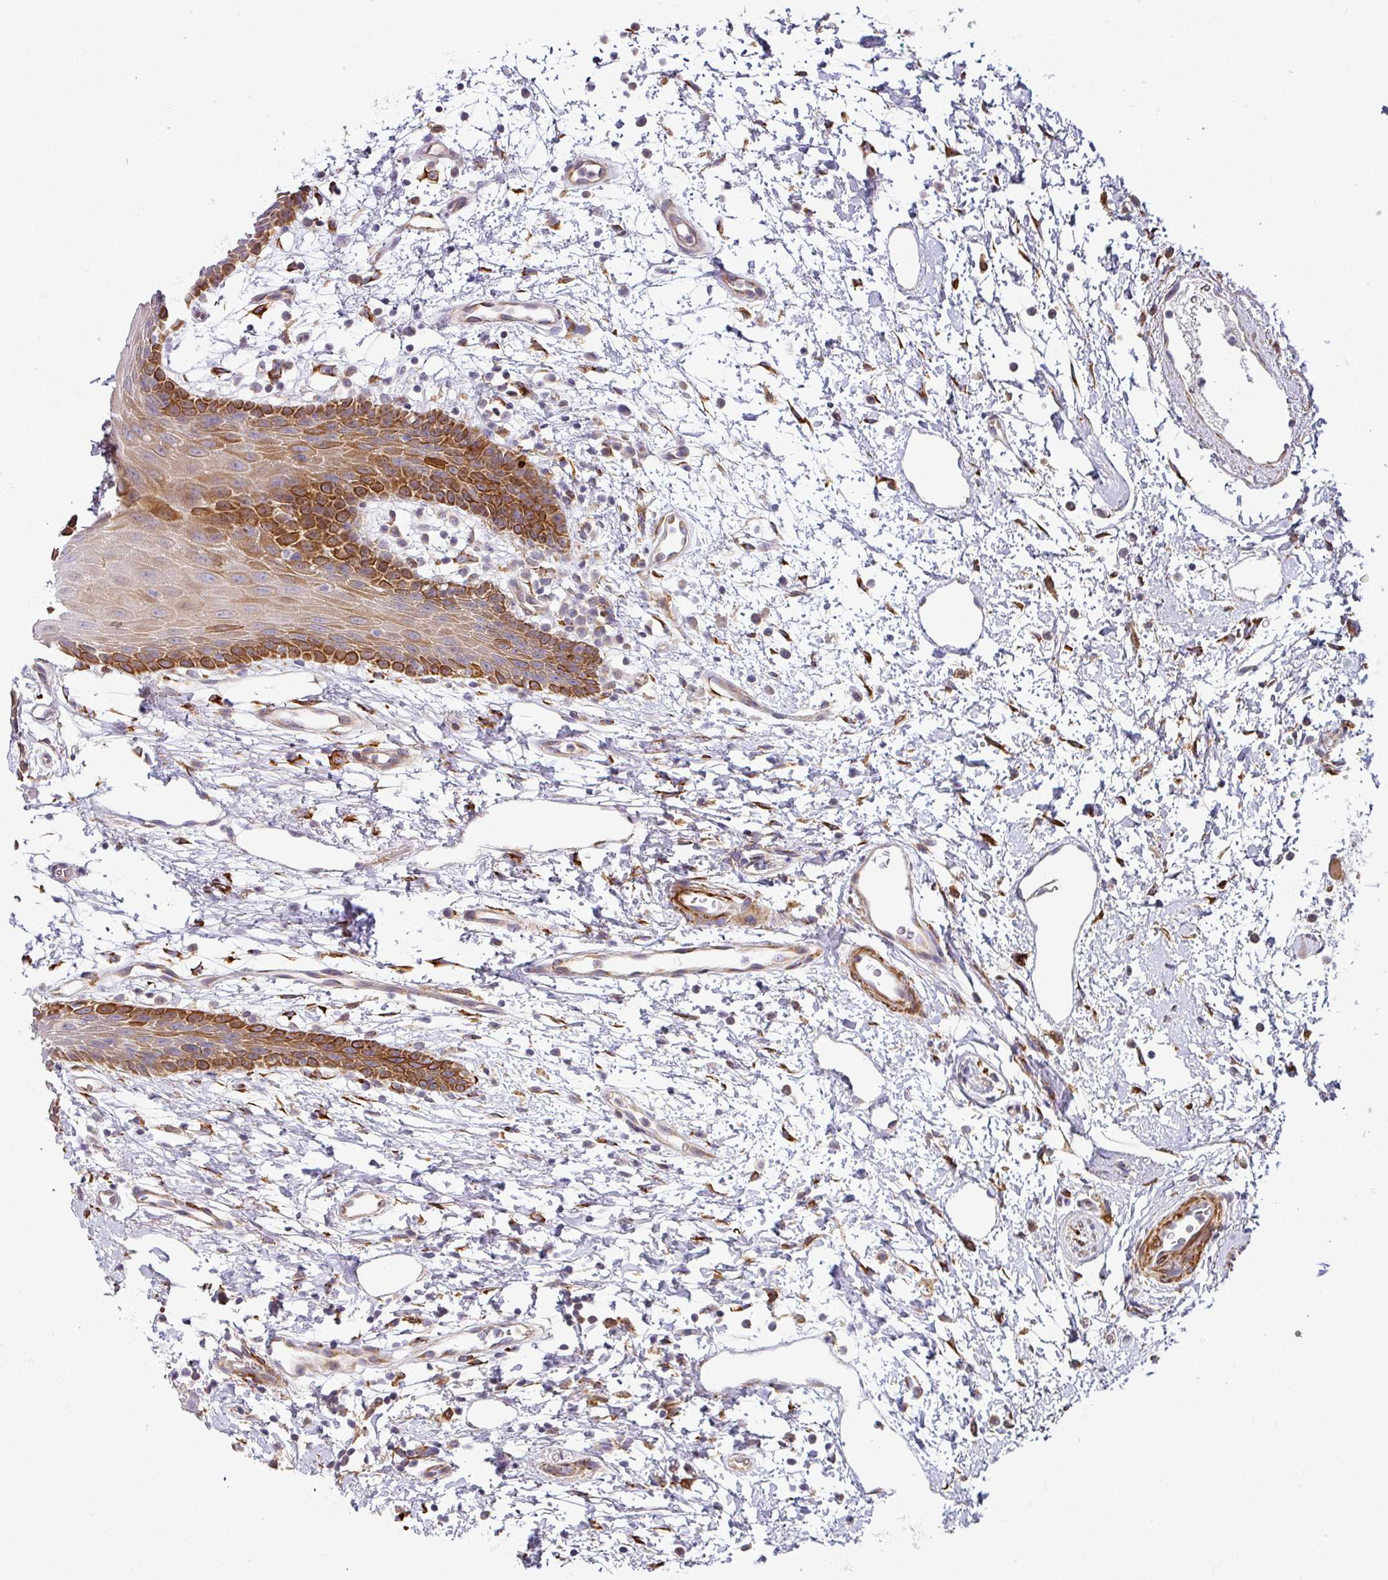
{"staining": {"intensity": "strong", "quantity": "<25%", "location": "cytoplasmic/membranous"}, "tissue": "oral mucosa", "cell_type": "Squamous epithelial cells", "image_type": "normal", "snomed": [{"axis": "morphology", "description": "Normal tissue, NOS"}, {"axis": "topography", "description": "Oral tissue"}, {"axis": "topography", "description": "Tounge, NOS"}], "caption": "Protein expression by IHC demonstrates strong cytoplasmic/membranous positivity in approximately <25% of squamous epithelial cells in normal oral mucosa. (DAB (3,3'-diaminobenzidine) IHC with brightfield microscopy, high magnification).", "gene": "ZNF268", "patient": {"sex": "female", "age": 59}}